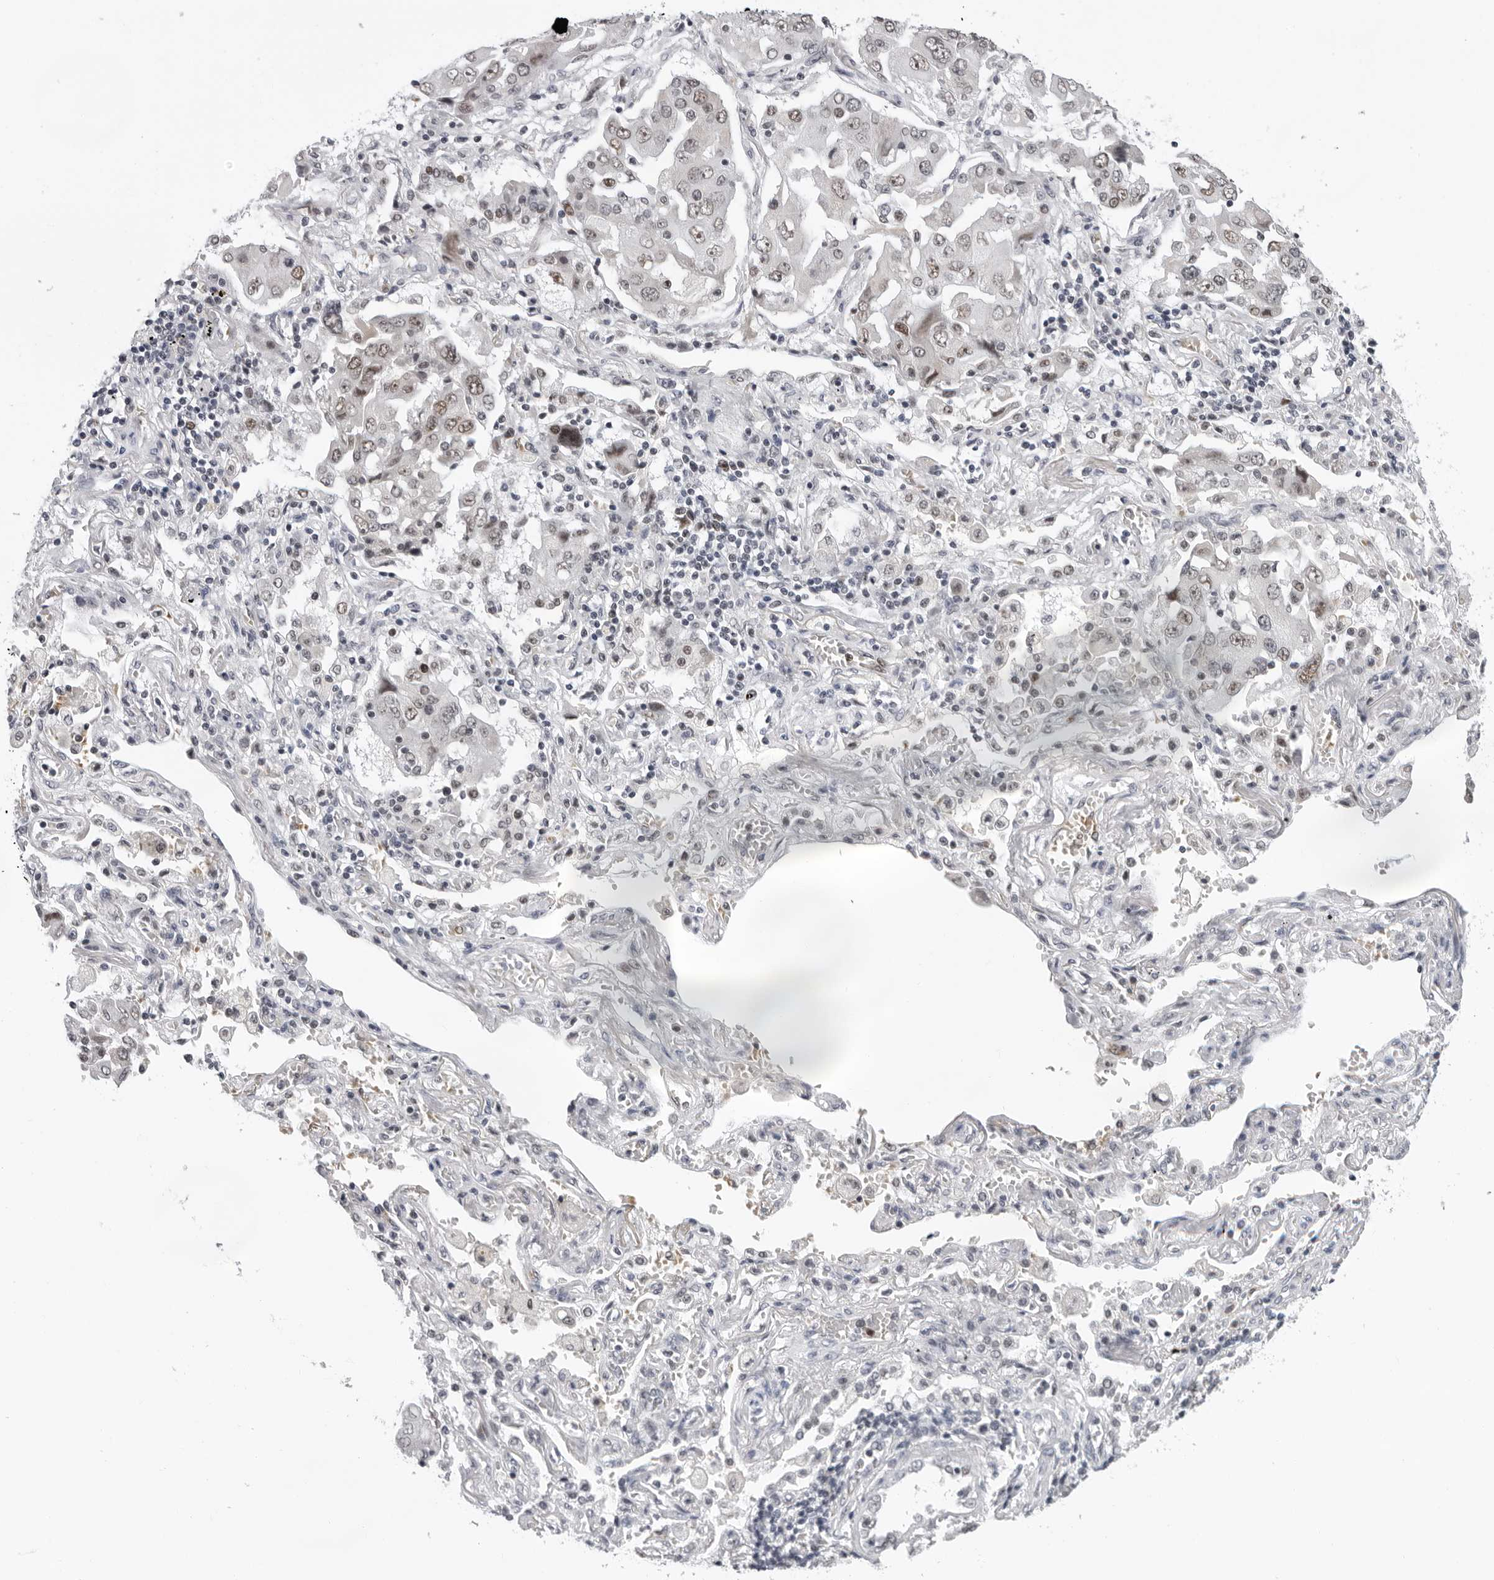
{"staining": {"intensity": "weak", "quantity": ">75%", "location": "nuclear"}, "tissue": "lung cancer", "cell_type": "Tumor cells", "image_type": "cancer", "snomed": [{"axis": "morphology", "description": "Adenocarcinoma, NOS"}, {"axis": "topography", "description": "Lung"}], "caption": "The photomicrograph shows immunohistochemical staining of lung adenocarcinoma. There is weak nuclear staining is appreciated in approximately >75% of tumor cells.", "gene": "USP1", "patient": {"sex": "female", "age": 65}}